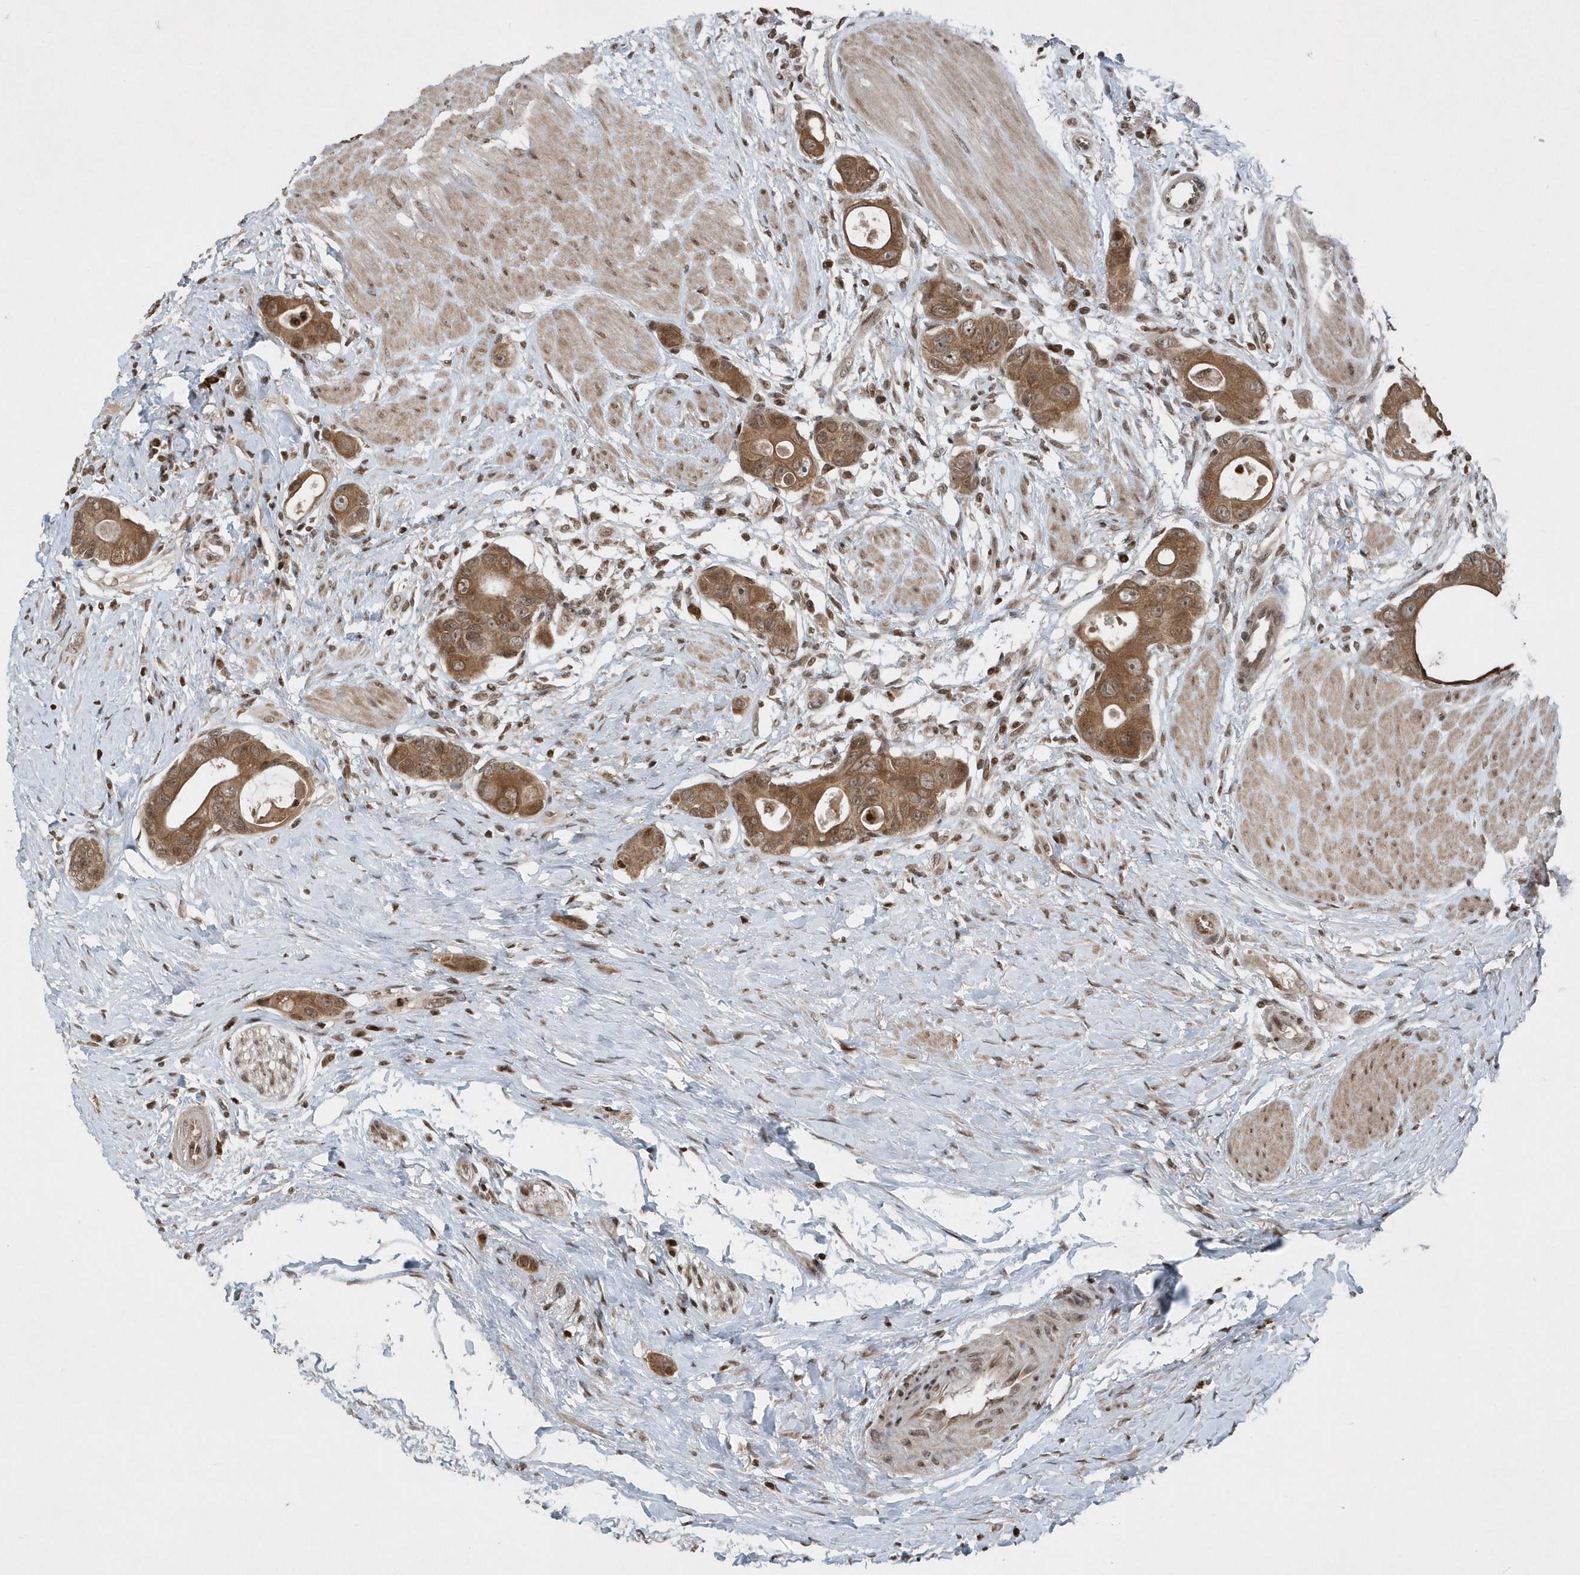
{"staining": {"intensity": "moderate", "quantity": ">75%", "location": "cytoplasmic/membranous"}, "tissue": "colorectal cancer", "cell_type": "Tumor cells", "image_type": "cancer", "snomed": [{"axis": "morphology", "description": "Adenocarcinoma, NOS"}, {"axis": "topography", "description": "Rectum"}], "caption": "A photomicrograph showing moderate cytoplasmic/membranous expression in about >75% of tumor cells in colorectal cancer (adenocarcinoma), as visualized by brown immunohistochemical staining.", "gene": "EIF2B1", "patient": {"sex": "male", "age": 51}}